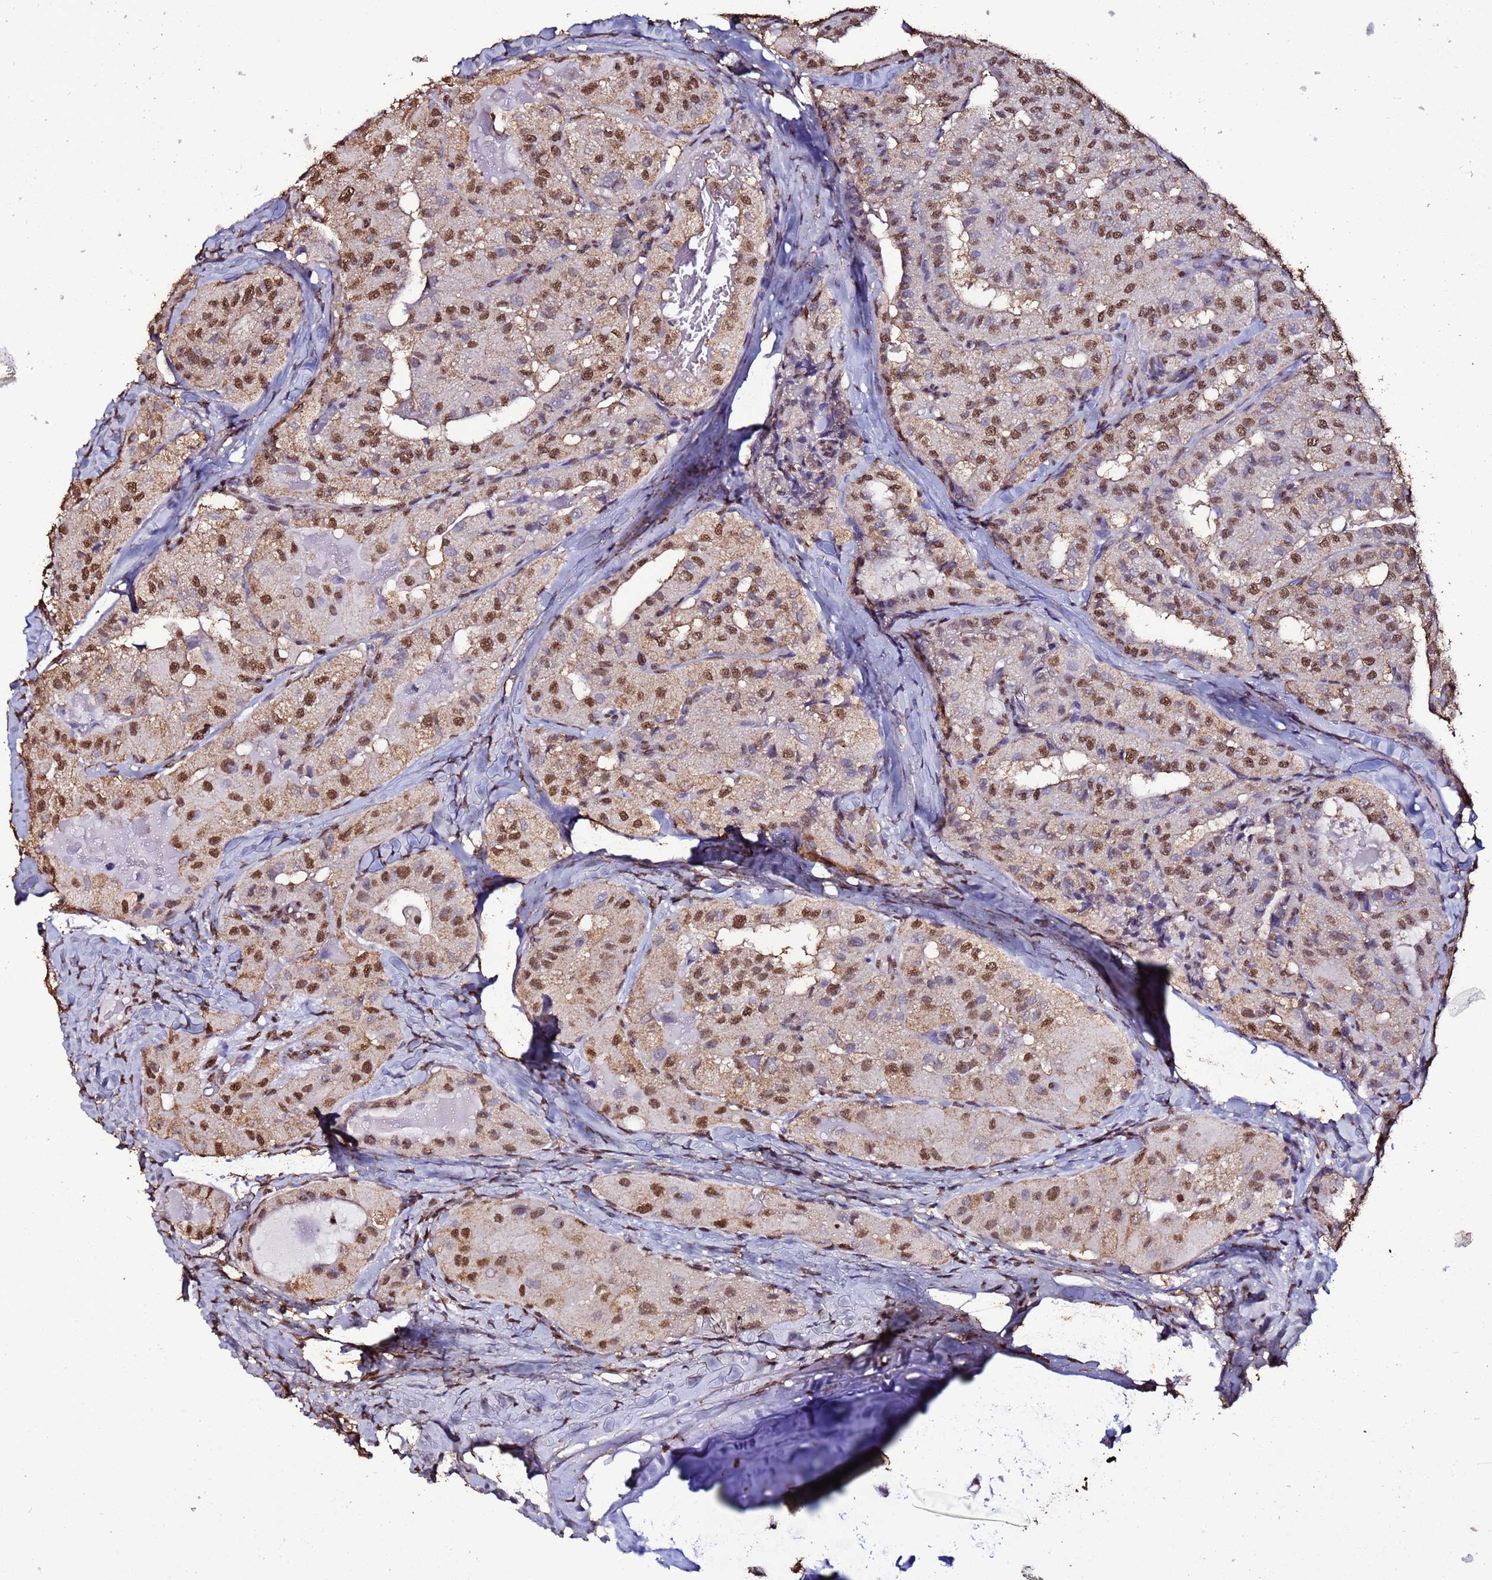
{"staining": {"intensity": "moderate", "quantity": ">75%", "location": "nuclear"}, "tissue": "thyroid cancer", "cell_type": "Tumor cells", "image_type": "cancer", "snomed": [{"axis": "morphology", "description": "Normal tissue, NOS"}, {"axis": "morphology", "description": "Papillary adenocarcinoma, NOS"}, {"axis": "topography", "description": "Thyroid gland"}], "caption": "About >75% of tumor cells in thyroid papillary adenocarcinoma display moderate nuclear protein positivity as visualized by brown immunohistochemical staining.", "gene": "TRIP6", "patient": {"sex": "female", "age": 59}}